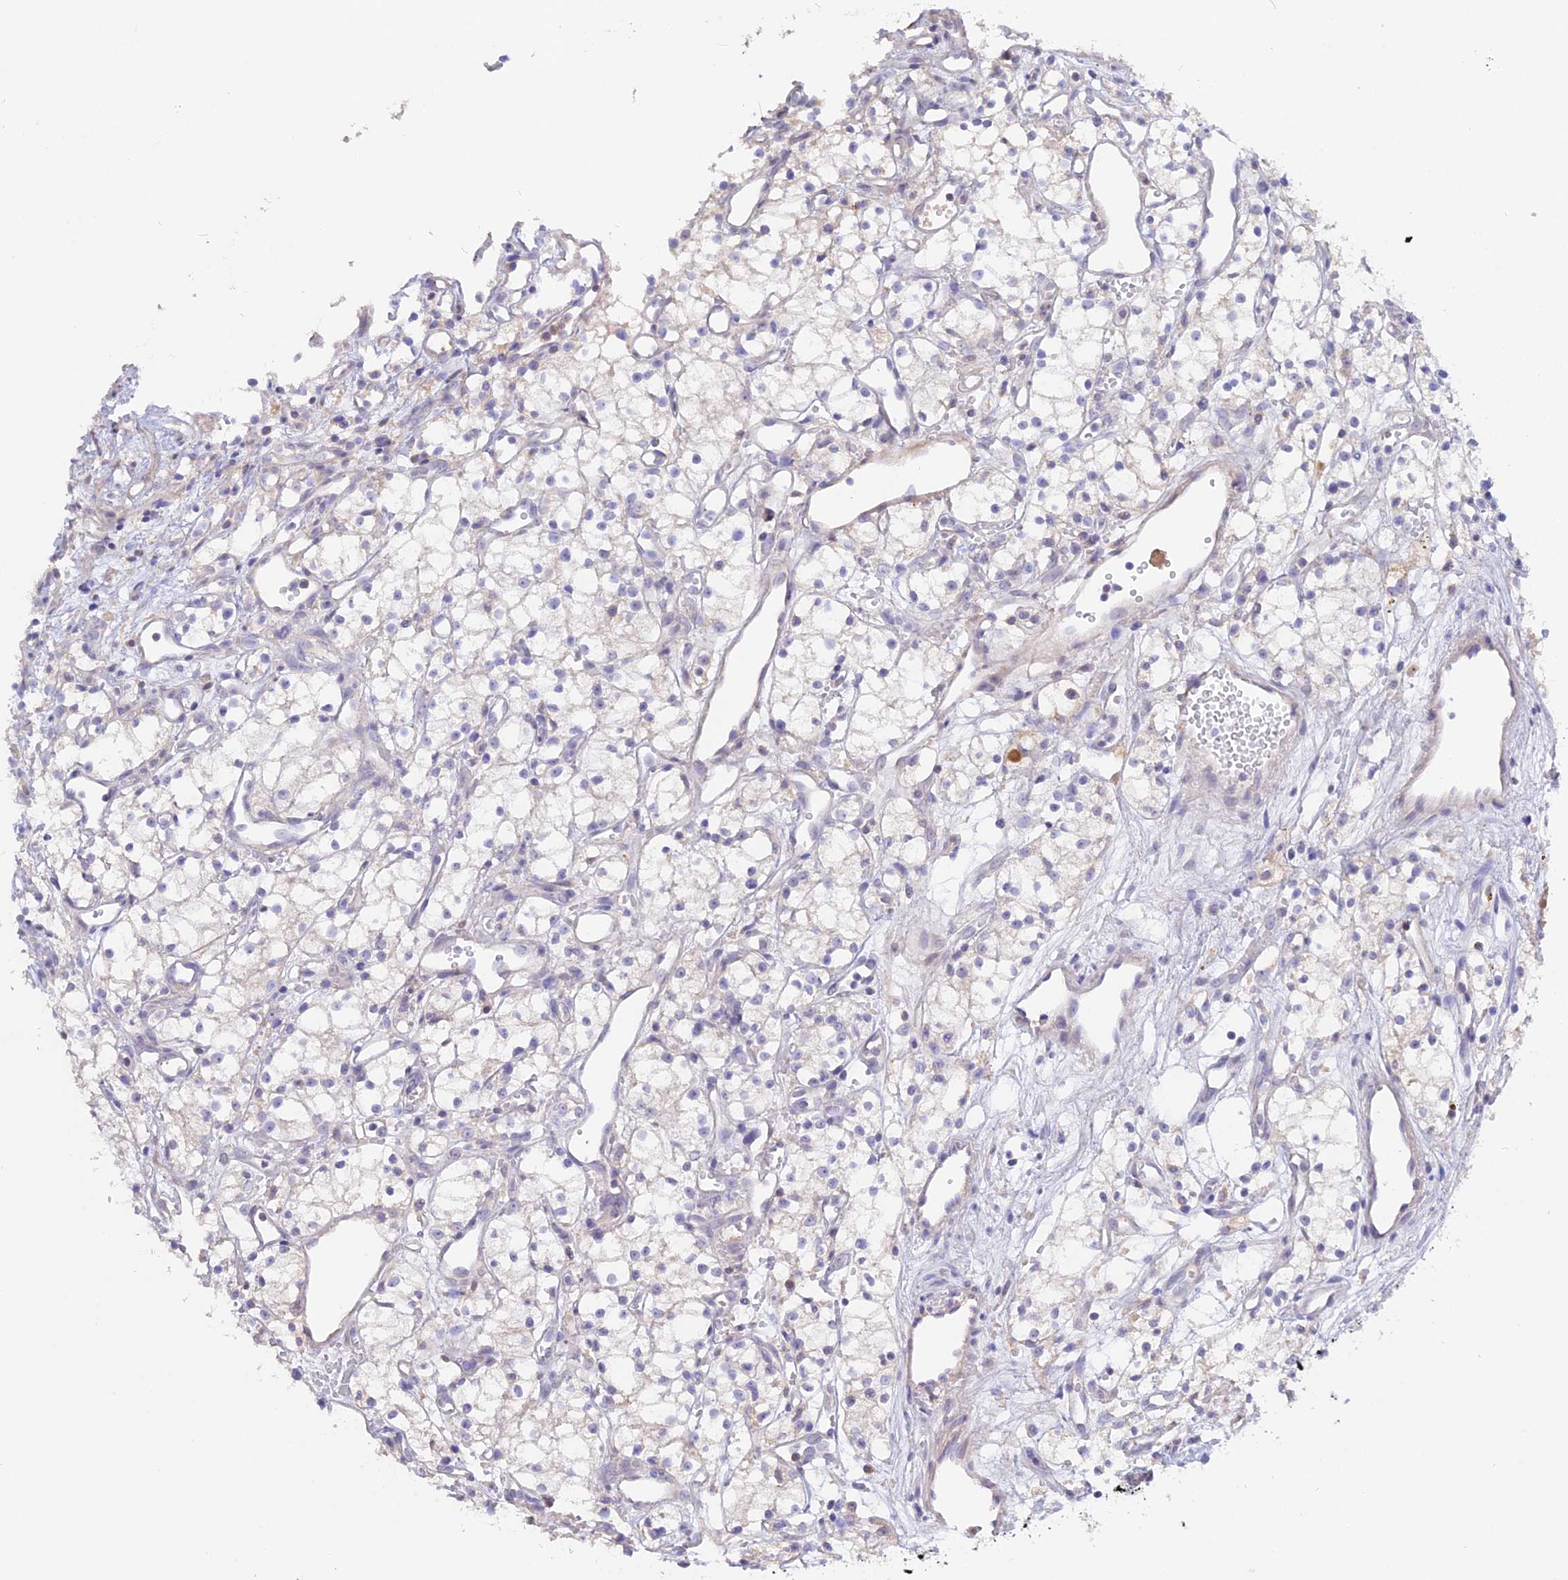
{"staining": {"intensity": "negative", "quantity": "none", "location": "none"}, "tissue": "renal cancer", "cell_type": "Tumor cells", "image_type": "cancer", "snomed": [{"axis": "morphology", "description": "Adenocarcinoma, NOS"}, {"axis": "topography", "description": "Kidney"}], "caption": "This is an IHC histopathology image of human renal cancer. There is no positivity in tumor cells.", "gene": "ADGRA1", "patient": {"sex": "male", "age": 59}}